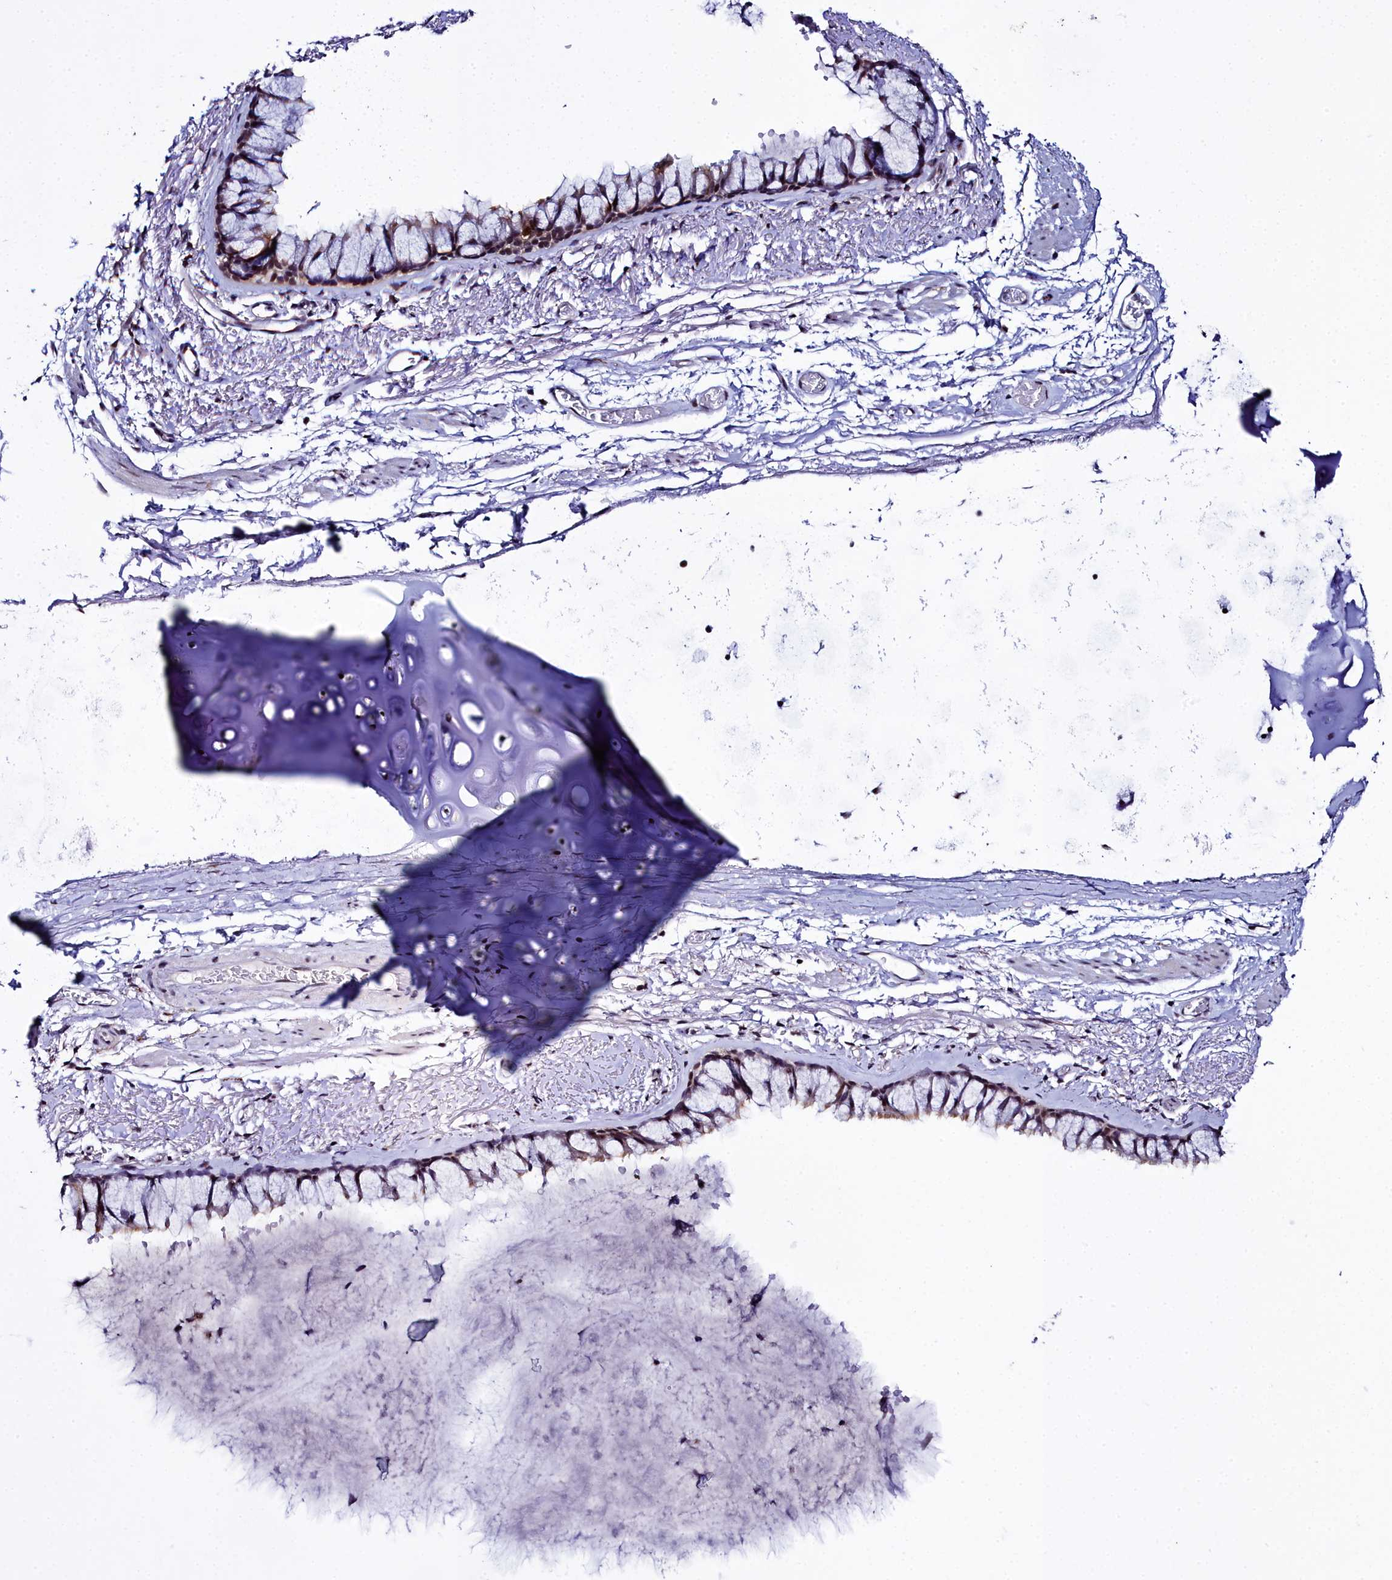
{"staining": {"intensity": "strong", "quantity": ">75%", "location": "cytoplasmic/membranous,nuclear"}, "tissue": "bronchus", "cell_type": "Respiratory epithelial cells", "image_type": "normal", "snomed": [{"axis": "morphology", "description": "Normal tissue, NOS"}, {"axis": "topography", "description": "Bronchus"}], "caption": "IHC of normal human bronchus displays high levels of strong cytoplasmic/membranous,nuclear expression in about >75% of respiratory epithelial cells. (Brightfield microscopy of DAB IHC at high magnification).", "gene": "CCDC97", "patient": {"sex": "male", "age": 65}}